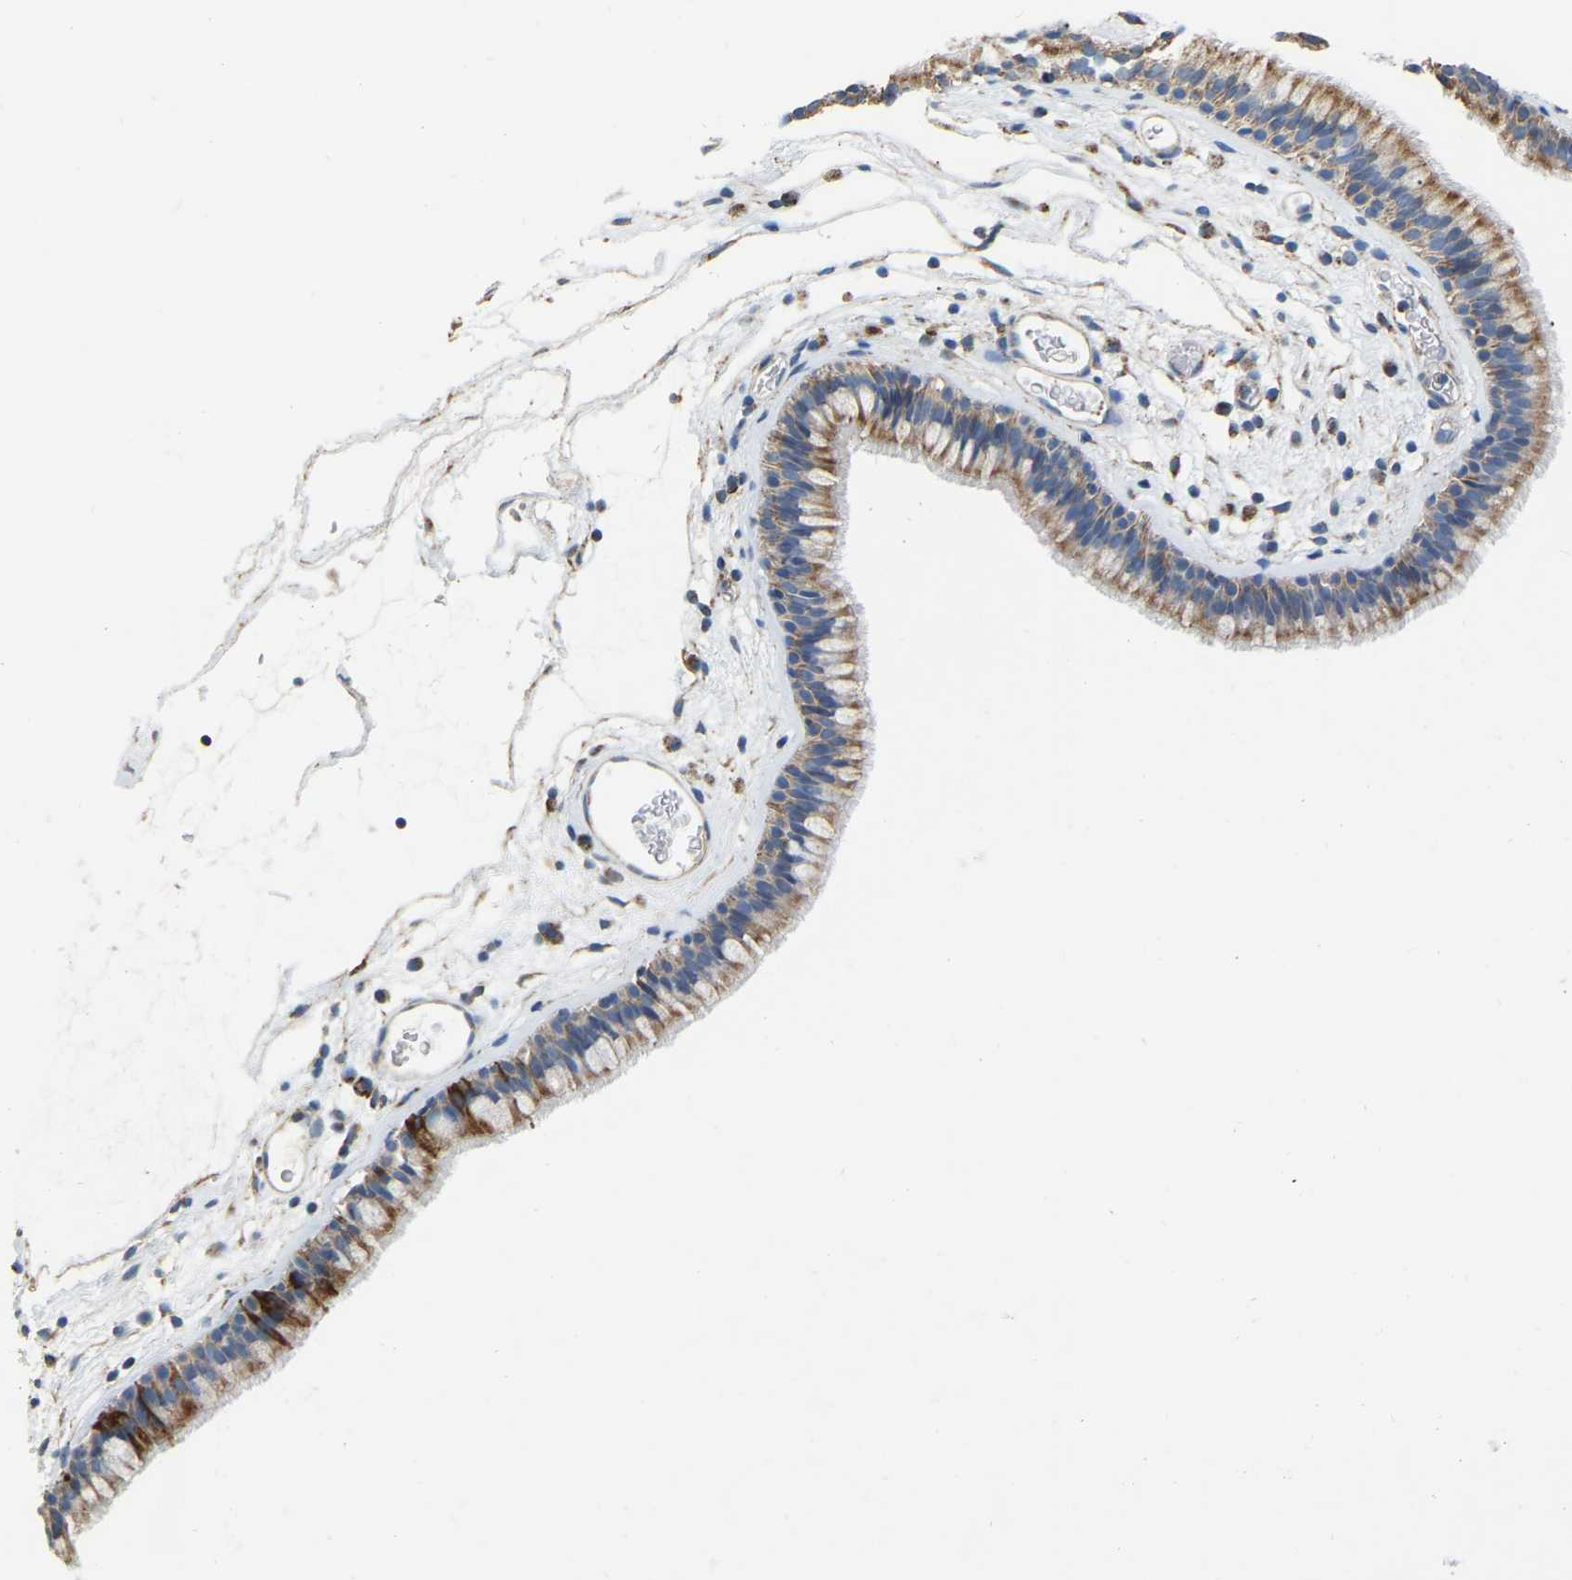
{"staining": {"intensity": "moderate", "quantity": ">75%", "location": "cytoplasmic/membranous"}, "tissue": "nasopharynx", "cell_type": "Respiratory epithelial cells", "image_type": "normal", "snomed": [{"axis": "morphology", "description": "Normal tissue, NOS"}, {"axis": "morphology", "description": "Inflammation, NOS"}, {"axis": "topography", "description": "Nasopharynx"}], "caption": "This is a micrograph of IHC staining of benign nasopharynx, which shows moderate positivity in the cytoplasmic/membranous of respiratory epithelial cells.", "gene": "CBLB", "patient": {"sex": "male", "age": 48}}